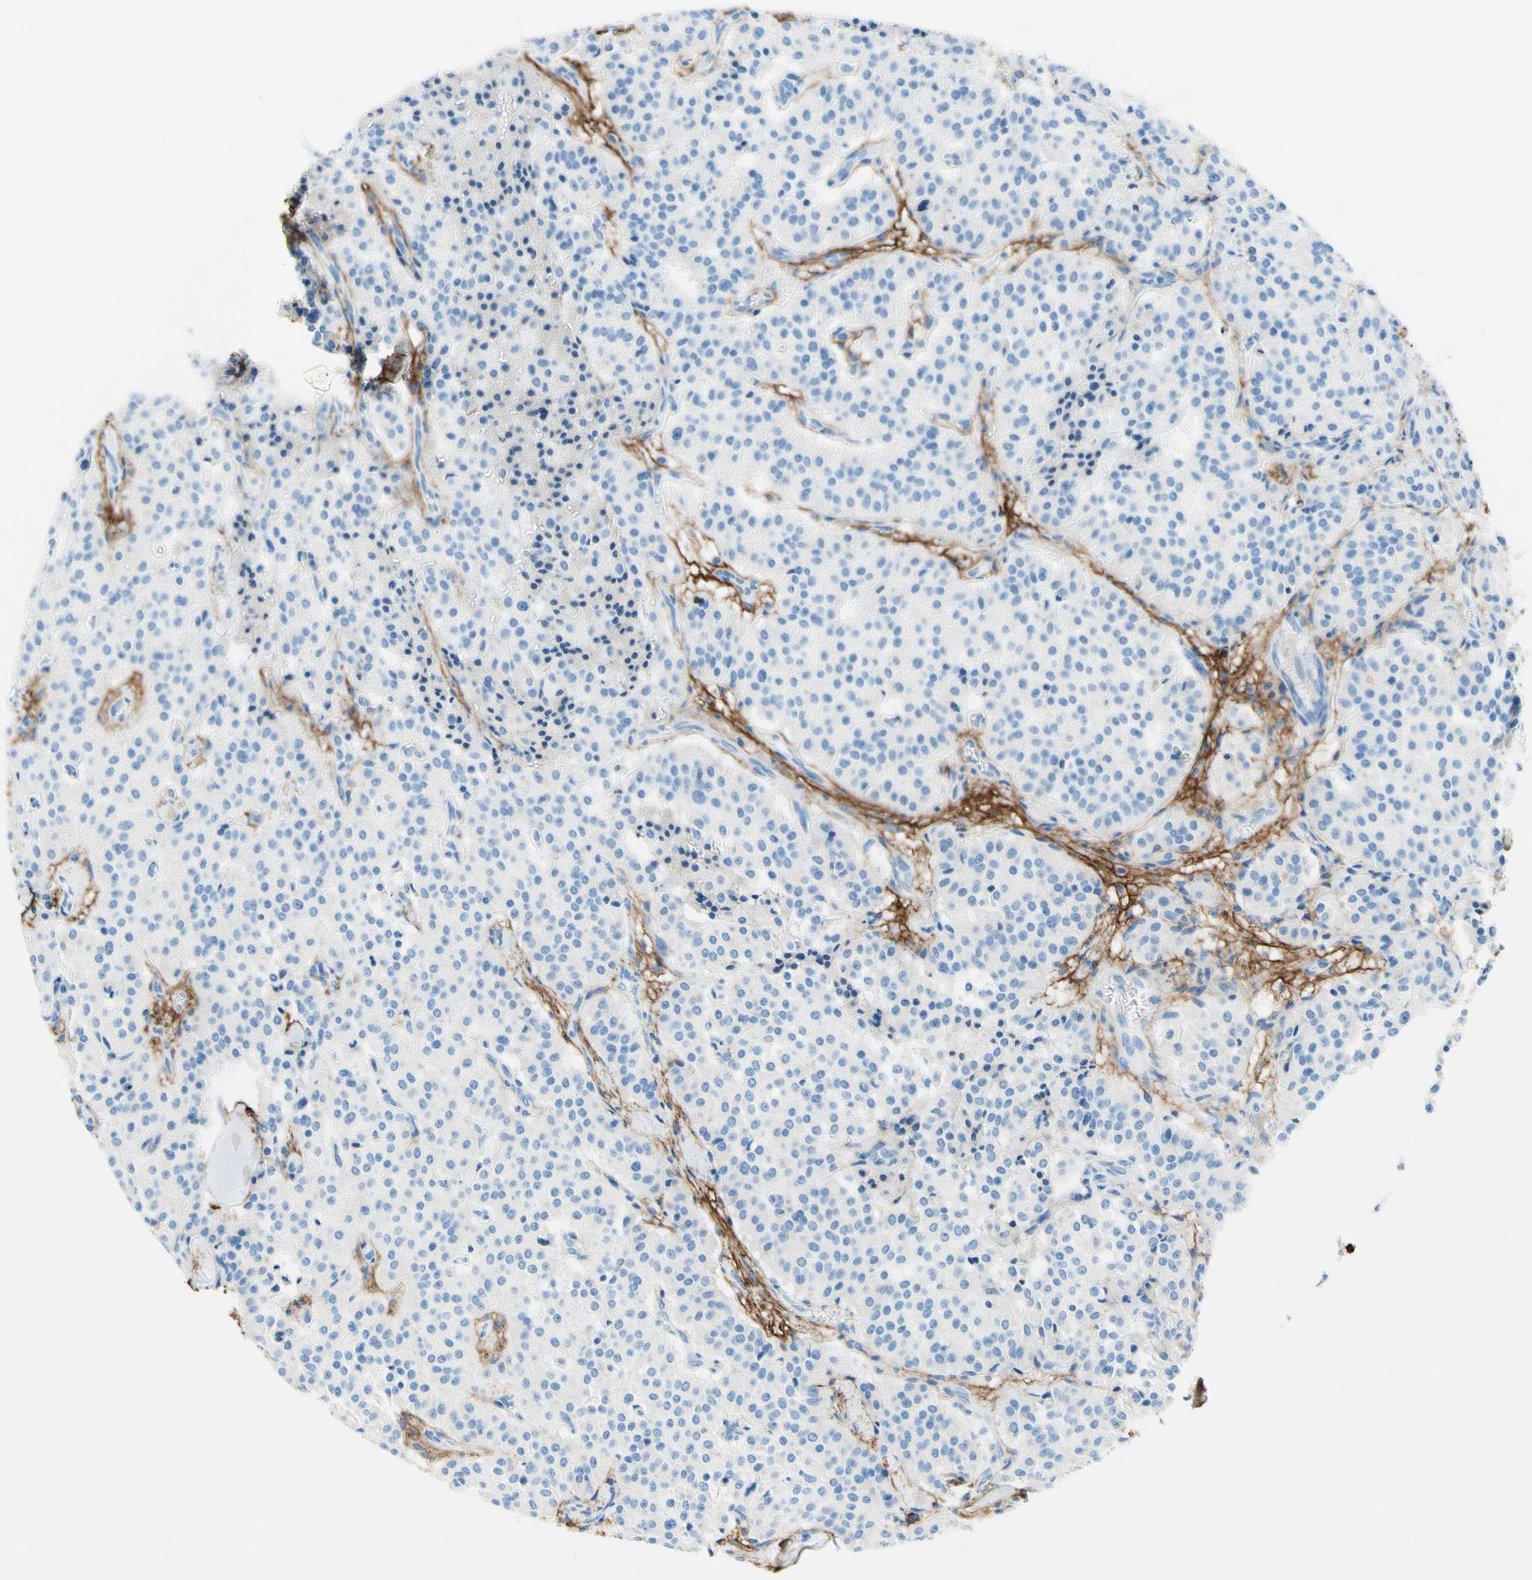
{"staining": {"intensity": "negative", "quantity": "none", "location": "none"}, "tissue": "carcinoid", "cell_type": "Tumor cells", "image_type": "cancer", "snomed": [{"axis": "morphology", "description": "Carcinoid, malignant, NOS"}, {"axis": "topography", "description": "Lung"}], "caption": "Immunohistochemical staining of carcinoid displays no significant positivity in tumor cells.", "gene": "MFAP5", "patient": {"sex": "male", "age": 30}}